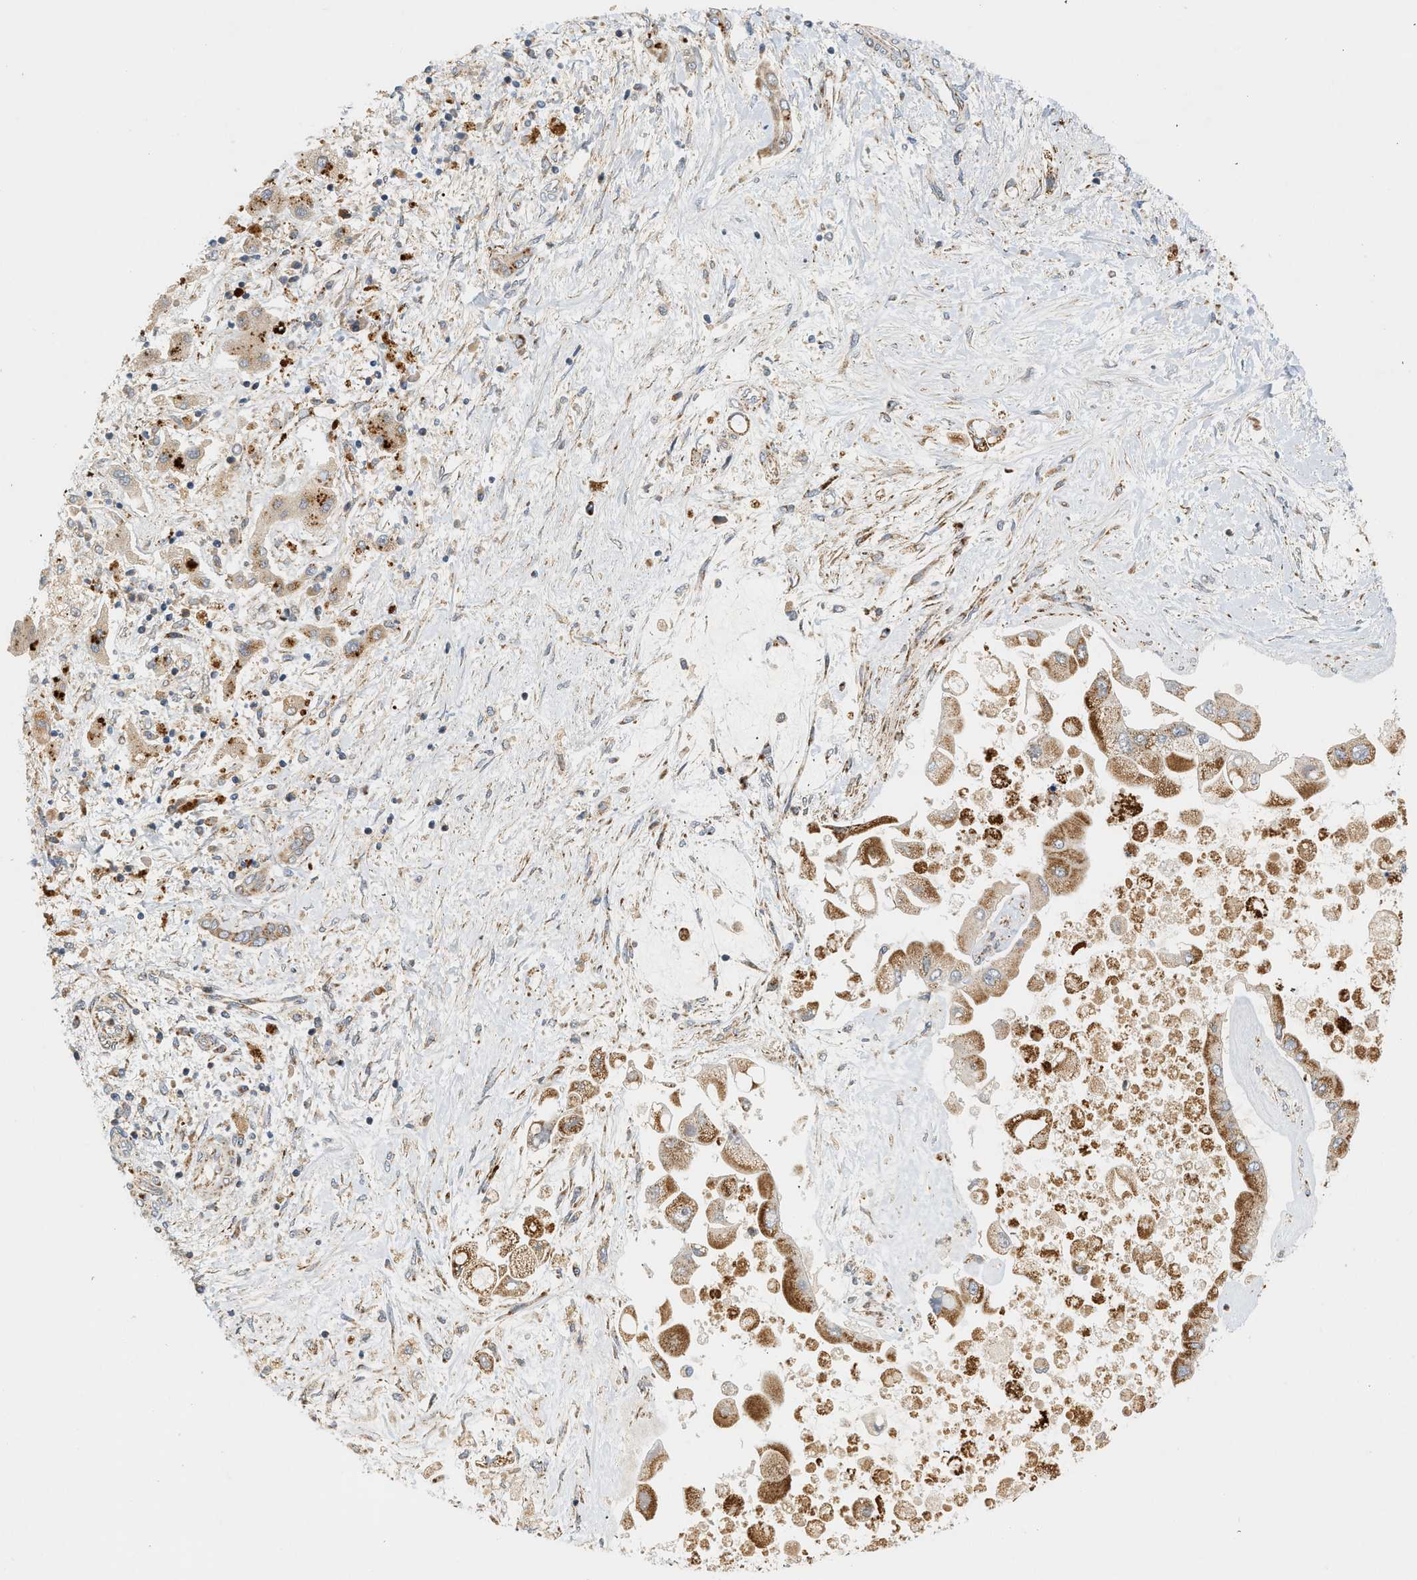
{"staining": {"intensity": "strong", "quantity": ">75%", "location": "cytoplasmic/membranous"}, "tissue": "liver cancer", "cell_type": "Tumor cells", "image_type": "cancer", "snomed": [{"axis": "morphology", "description": "Cholangiocarcinoma"}, {"axis": "topography", "description": "Liver"}], "caption": "Immunohistochemistry (IHC) micrograph of neoplastic tissue: human liver cancer (cholangiocarcinoma) stained using immunohistochemistry reveals high levels of strong protein expression localized specifically in the cytoplasmic/membranous of tumor cells, appearing as a cytoplasmic/membranous brown color.", "gene": "MCU", "patient": {"sex": "male", "age": 50}}